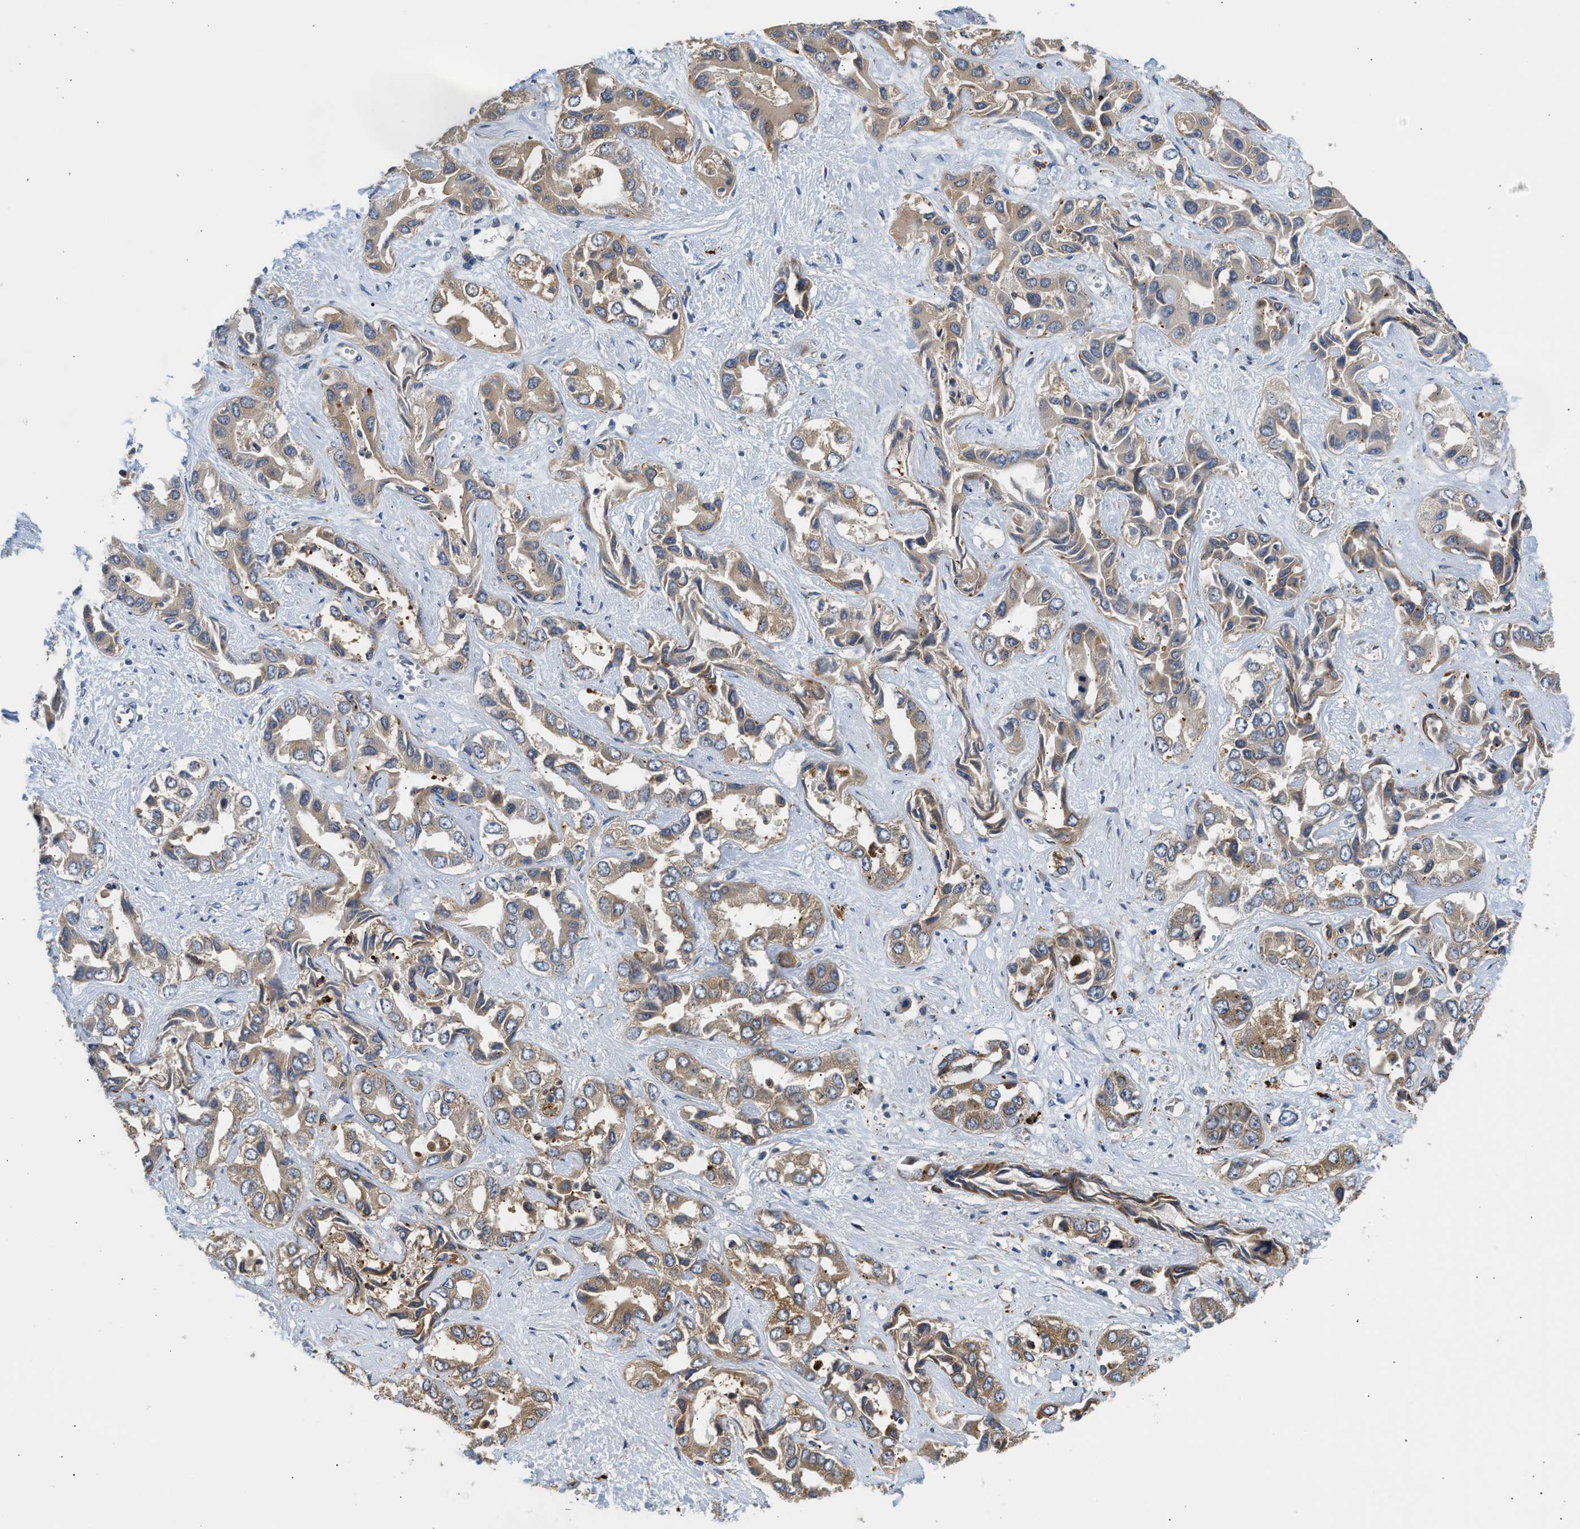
{"staining": {"intensity": "weak", "quantity": ">75%", "location": "cytoplasmic/membranous"}, "tissue": "liver cancer", "cell_type": "Tumor cells", "image_type": "cancer", "snomed": [{"axis": "morphology", "description": "Cholangiocarcinoma"}, {"axis": "topography", "description": "Liver"}], "caption": "Protein positivity by immunohistochemistry (IHC) reveals weak cytoplasmic/membranous staining in approximately >75% of tumor cells in liver cancer (cholangiocarcinoma).", "gene": "AMZ1", "patient": {"sex": "female", "age": 52}}